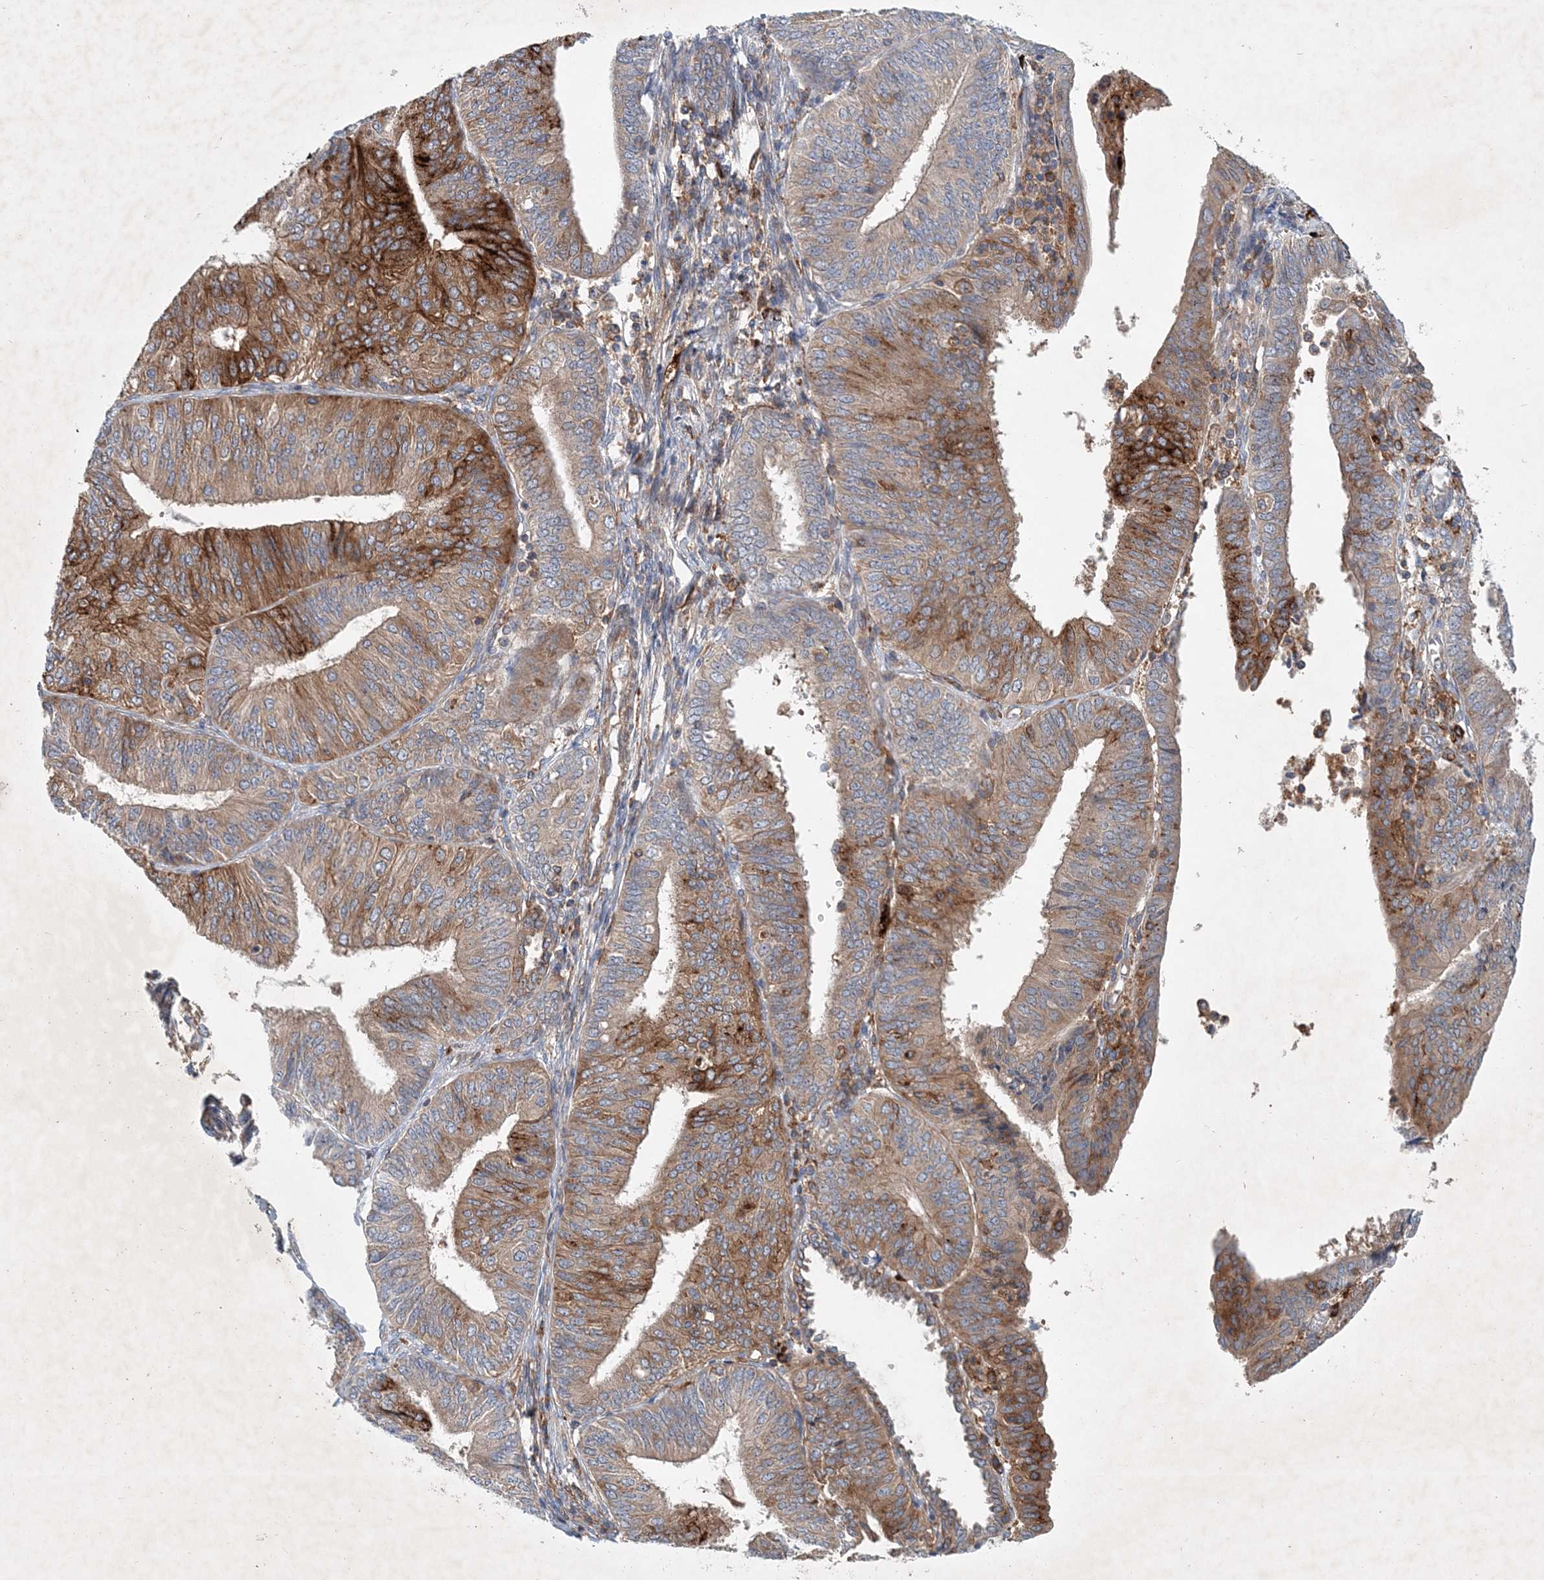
{"staining": {"intensity": "strong", "quantity": "25%-75%", "location": "cytoplasmic/membranous"}, "tissue": "endometrial cancer", "cell_type": "Tumor cells", "image_type": "cancer", "snomed": [{"axis": "morphology", "description": "Adenocarcinoma, NOS"}, {"axis": "topography", "description": "Endometrium"}], "caption": "This micrograph shows immunohistochemistry (IHC) staining of human endometrial adenocarcinoma, with high strong cytoplasmic/membranous expression in about 25%-75% of tumor cells.", "gene": "P2RY10", "patient": {"sex": "female", "age": 58}}